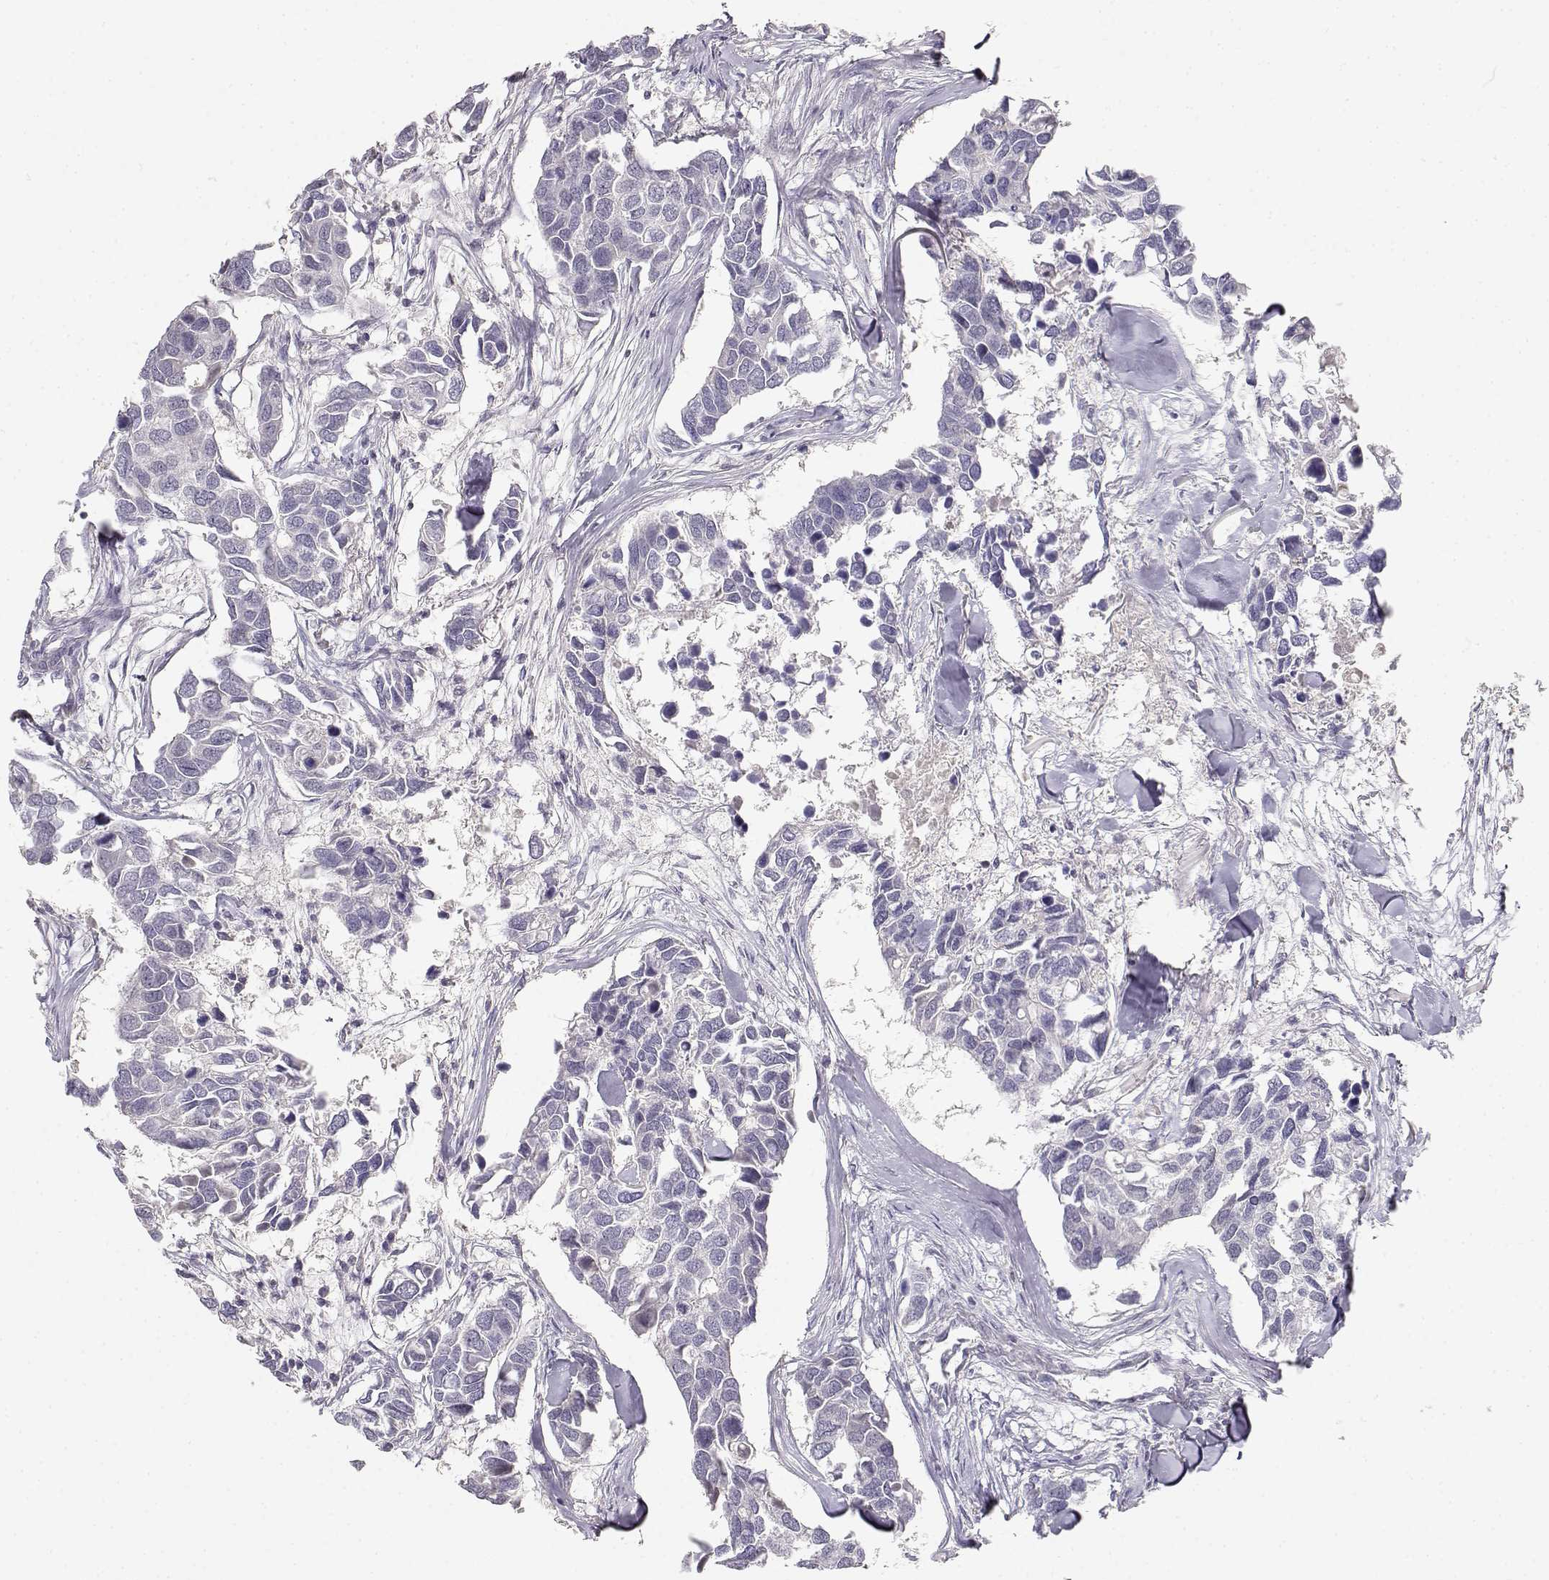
{"staining": {"intensity": "negative", "quantity": "none", "location": "none"}, "tissue": "breast cancer", "cell_type": "Tumor cells", "image_type": "cancer", "snomed": [{"axis": "morphology", "description": "Duct carcinoma"}, {"axis": "topography", "description": "Breast"}], "caption": "Human breast cancer (infiltrating ductal carcinoma) stained for a protein using IHC exhibits no staining in tumor cells.", "gene": "EAF2", "patient": {"sex": "female", "age": 83}}